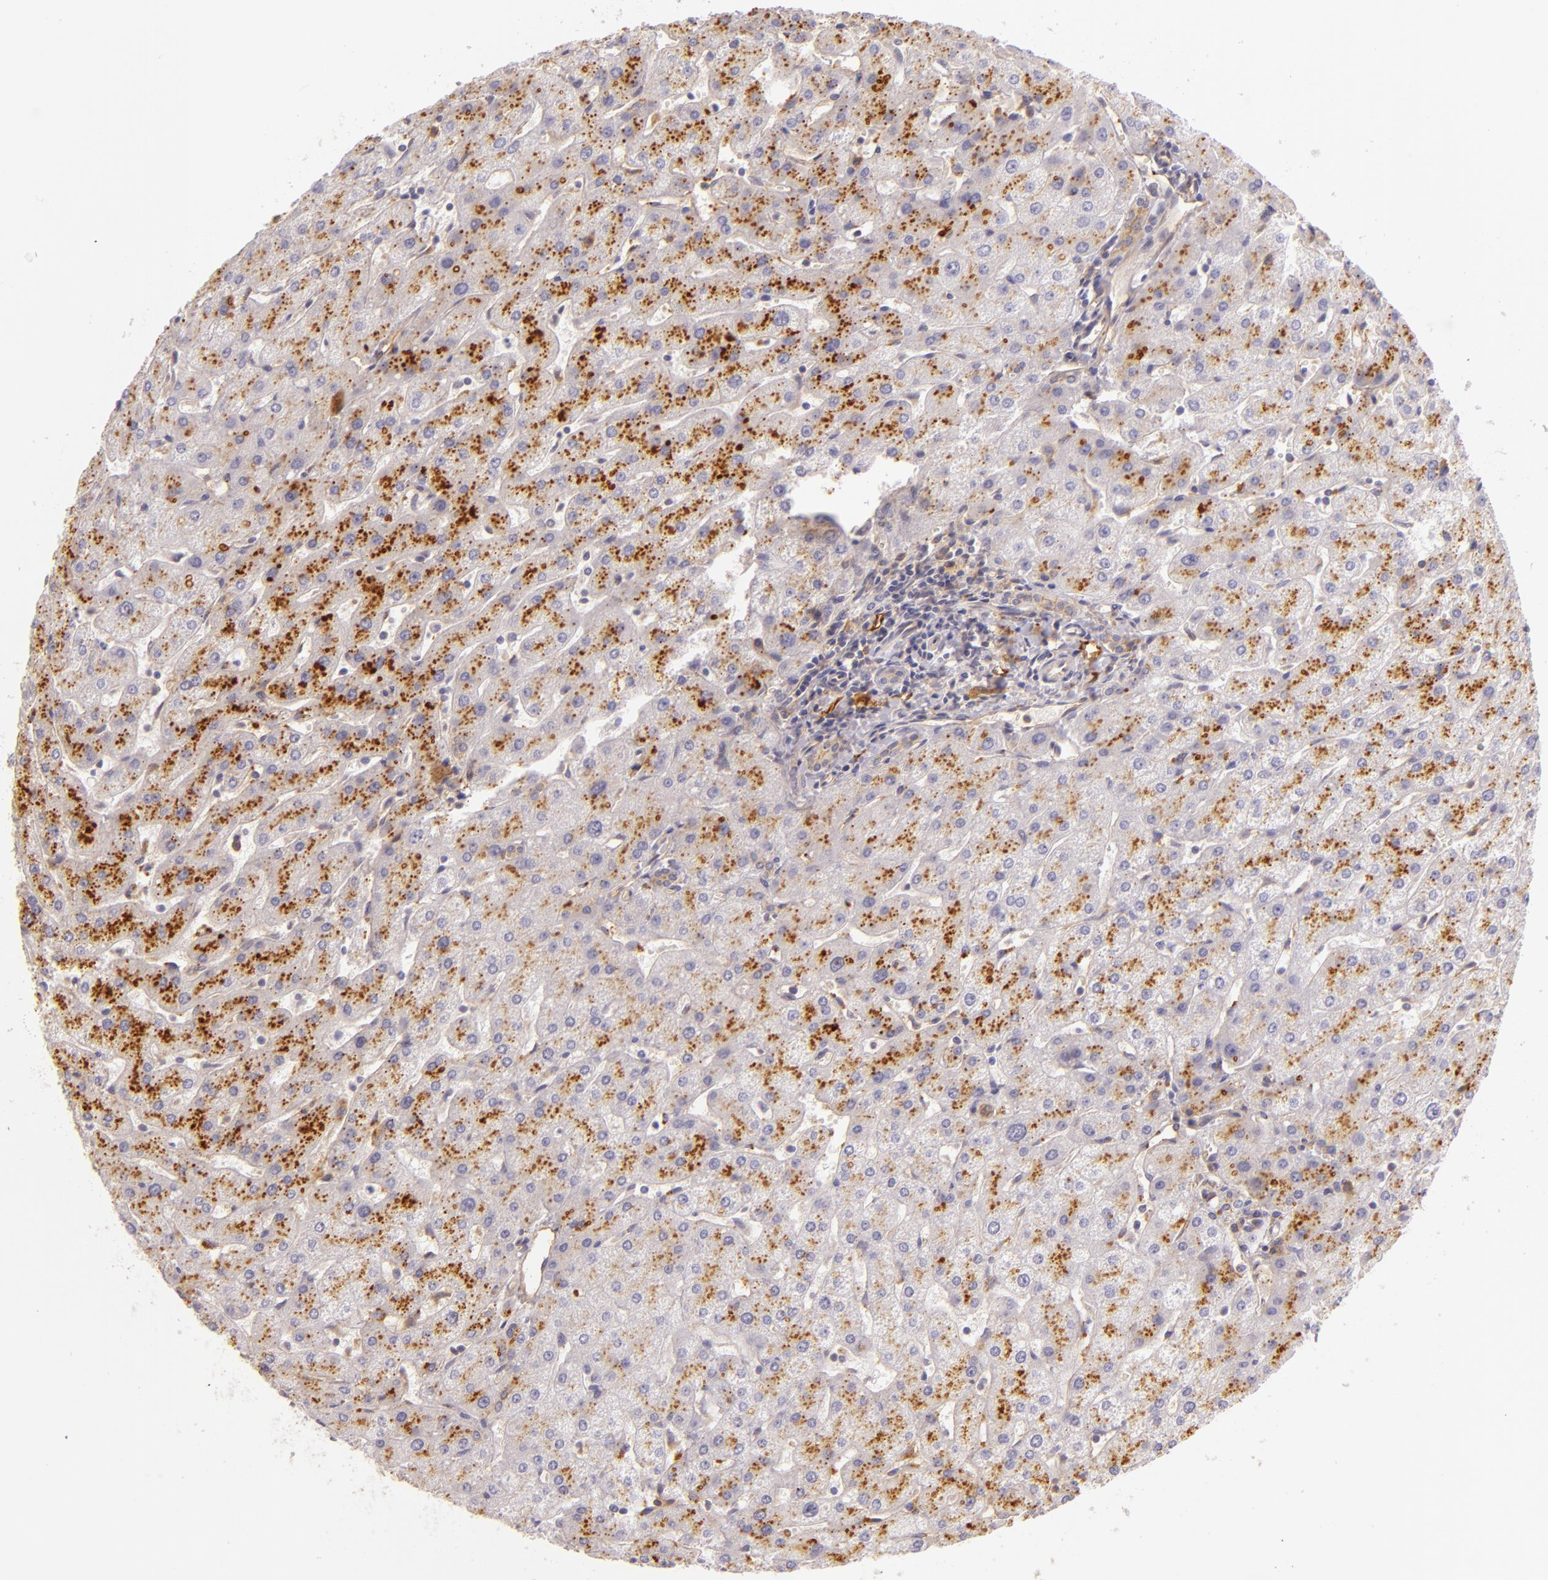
{"staining": {"intensity": "weak", "quantity": "25%-75%", "location": "cytoplasmic/membranous,nuclear"}, "tissue": "liver", "cell_type": "Cholangiocytes", "image_type": "normal", "snomed": [{"axis": "morphology", "description": "Normal tissue, NOS"}, {"axis": "topography", "description": "Liver"}], "caption": "Immunohistochemistry (DAB) staining of benign liver displays weak cytoplasmic/membranous,nuclear protein positivity in approximately 25%-75% of cholangiocytes.", "gene": "CTSF", "patient": {"sex": "male", "age": 67}}